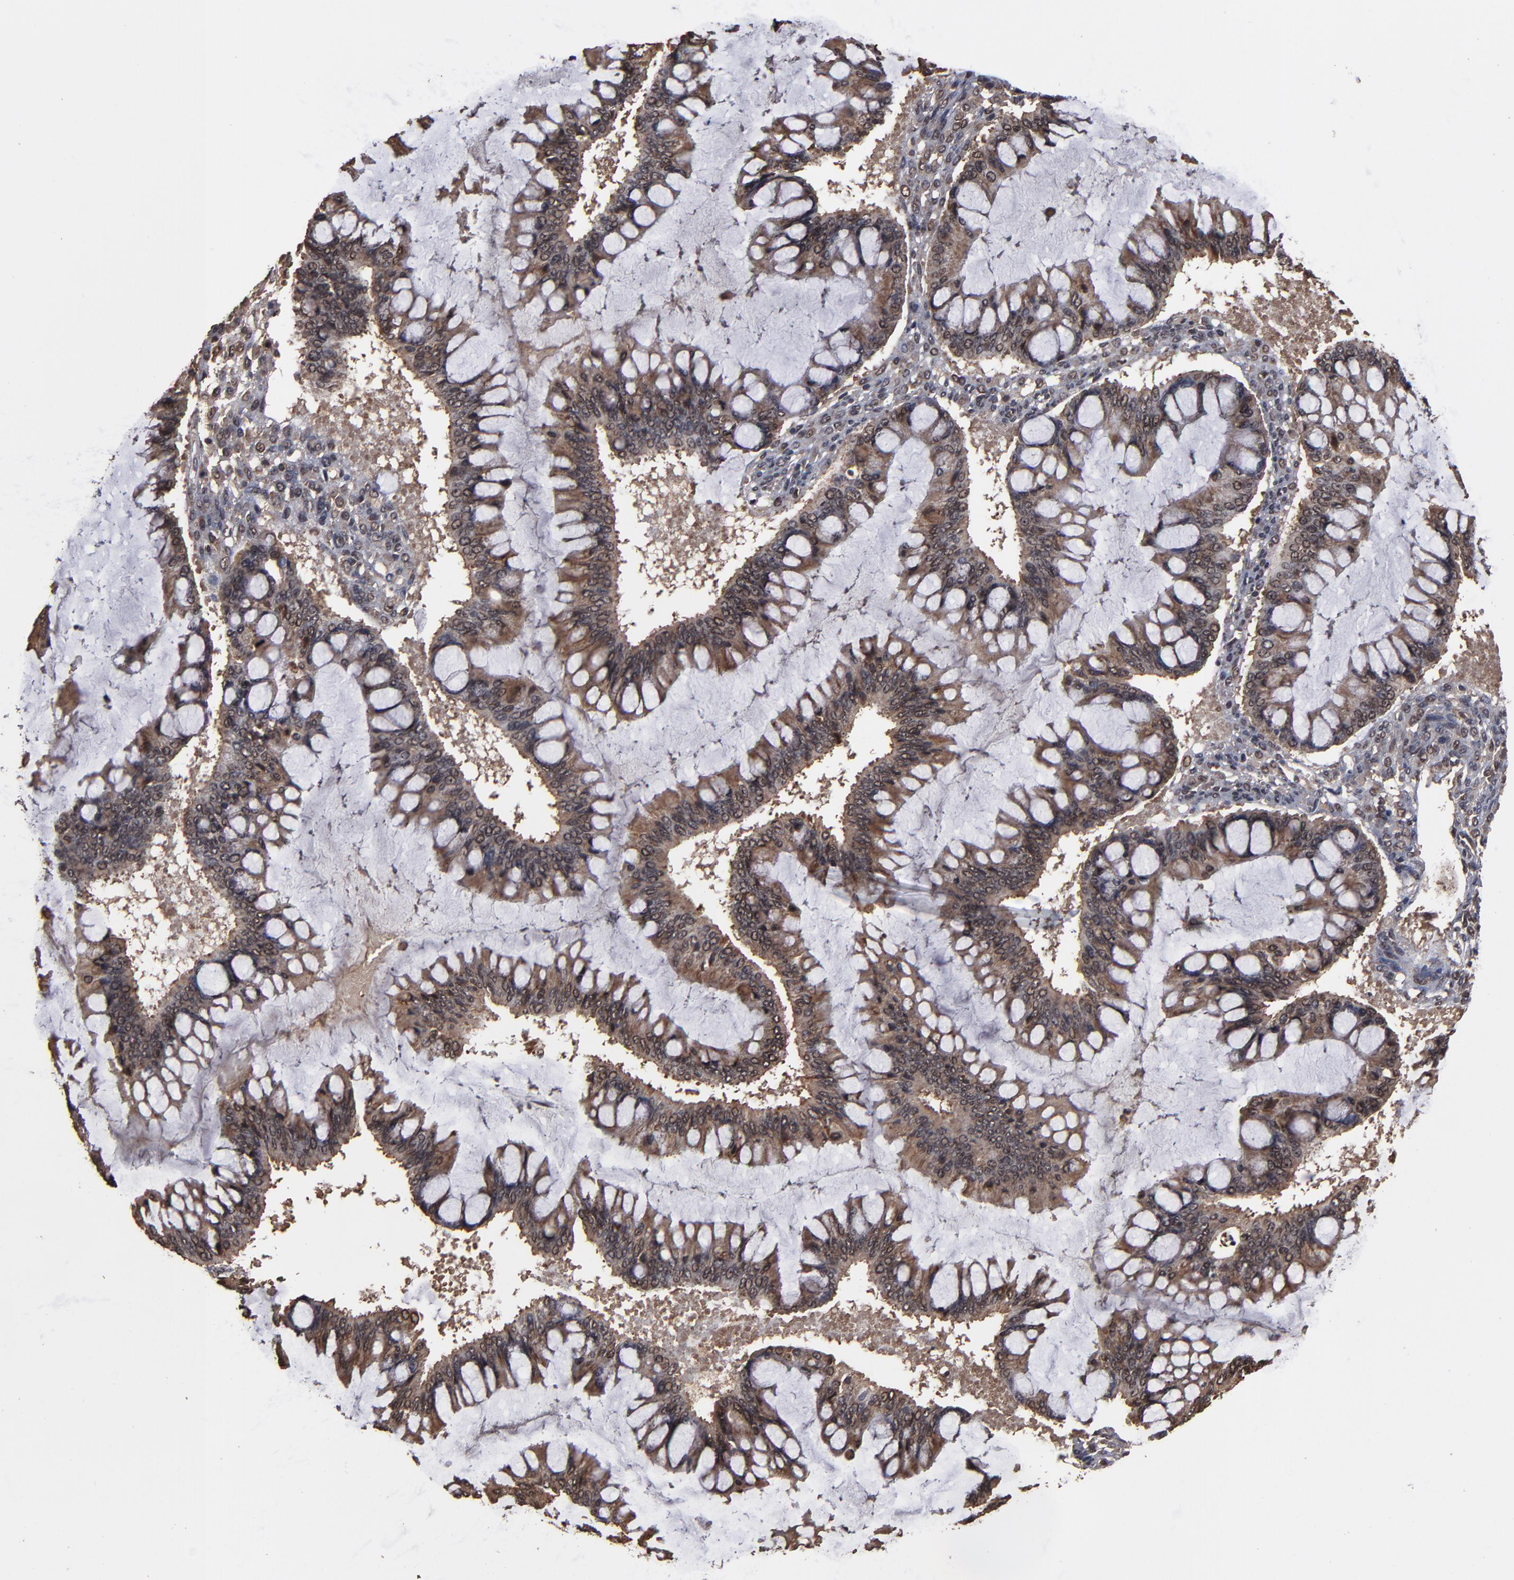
{"staining": {"intensity": "moderate", "quantity": ">75%", "location": "cytoplasmic/membranous,nuclear"}, "tissue": "ovarian cancer", "cell_type": "Tumor cells", "image_type": "cancer", "snomed": [{"axis": "morphology", "description": "Cystadenocarcinoma, mucinous, NOS"}, {"axis": "topography", "description": "Ovary"}], "caption": "Mucinous cystadenocarcinoma (ovarian) stained for a protein exhibits moderate cytoplasmic/membranous and nuclear positivity in tumor cells.", "gene": "NXF2B", "patient": {"sex": "female", "age": 73}}